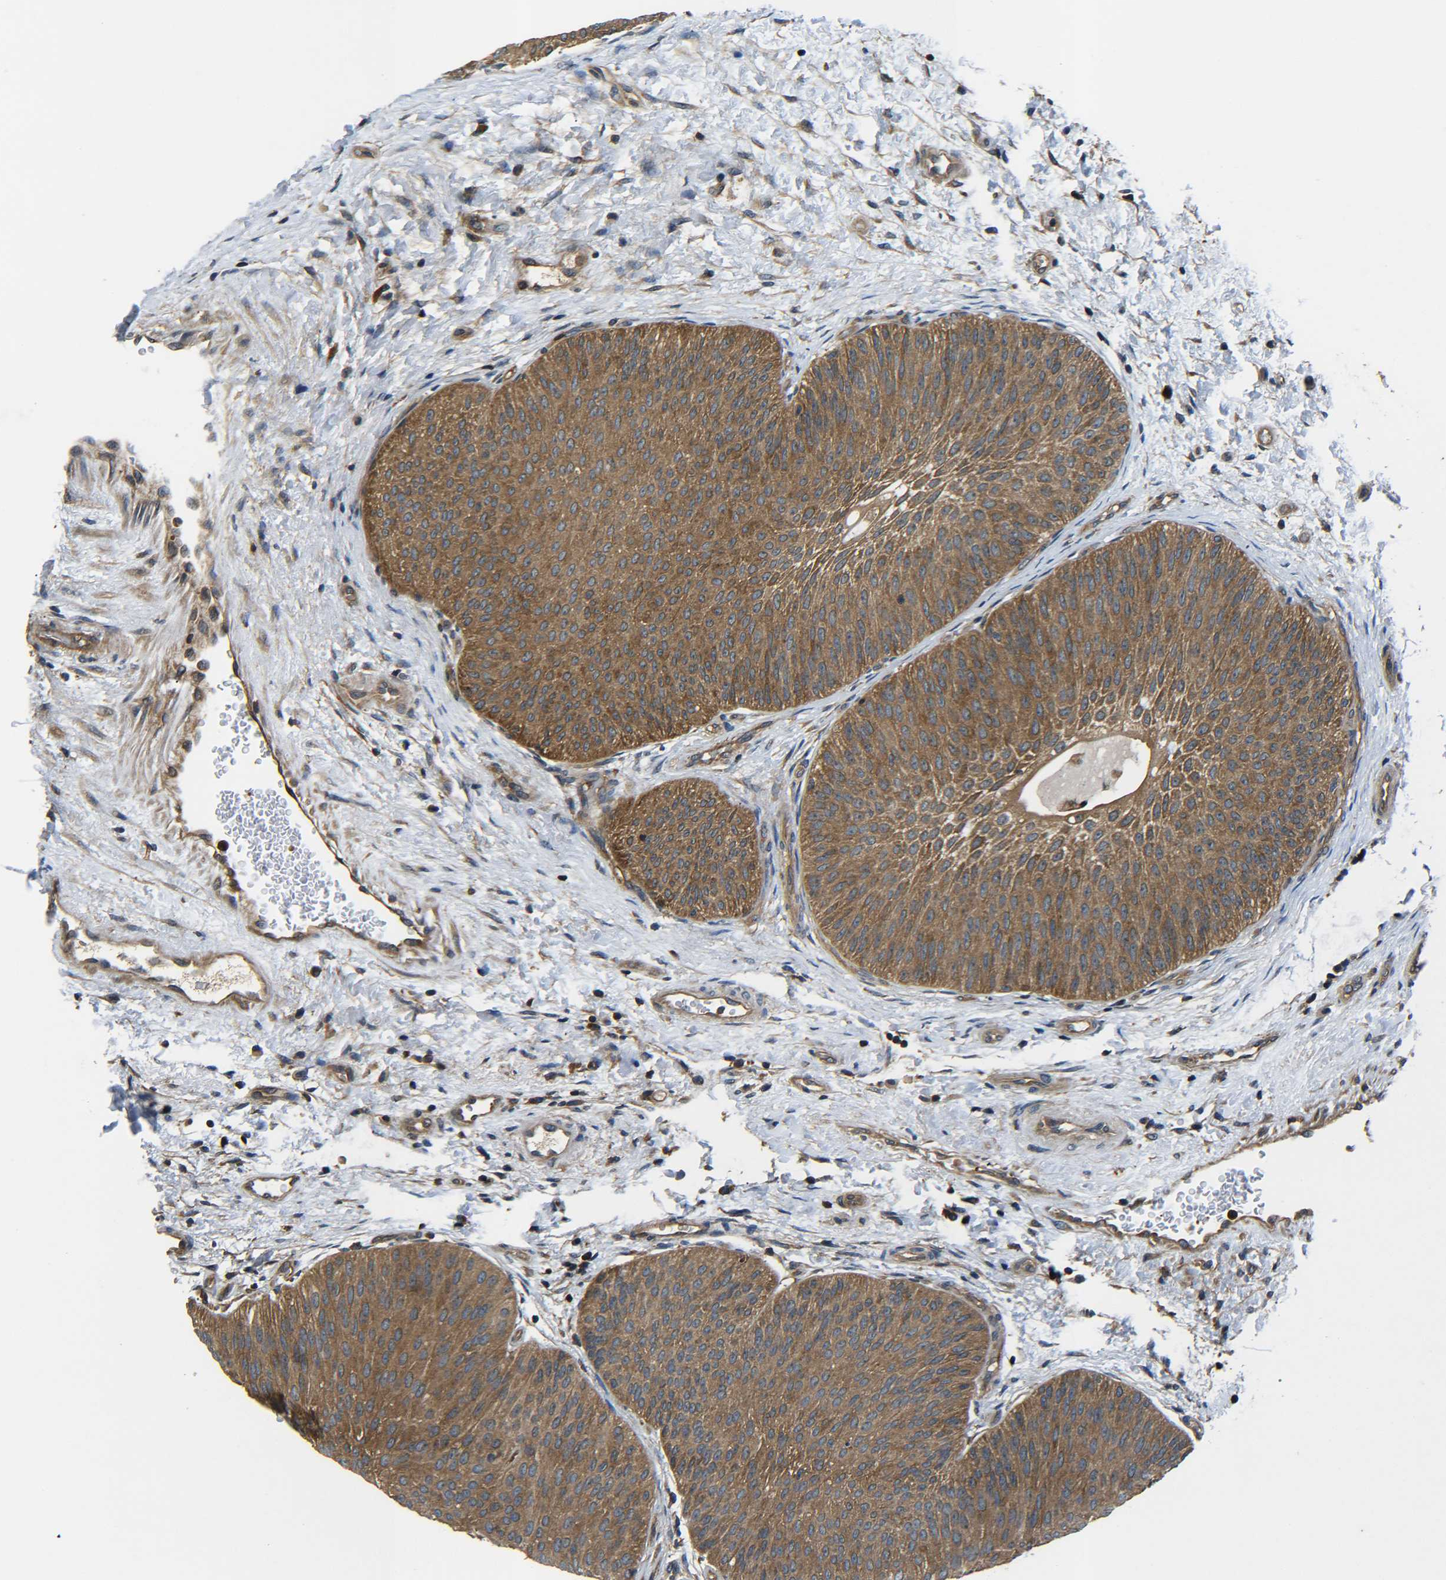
{"staining": {"intensity": "moderate", "quantity": ">75%", "location": "cytoplasmic/membranous"}, "tissue": "urothelial cancer", "cell_type": "Tumor cells", "image_type": "cancer", "snomed": [{"axis": "morphology", "description": "Urothelial carcinoma, Low grade"}, {"axis": "topography", "description": "Urinary bladder"}], "caption": "Immunohistochemical staining of human urothelial carcinoma (low-grade) displays medium levels of moderate cytoplasmic/membranous protein expression in approximately >75% of tumor cells. (DAB = brown stain, brightfield microscopy at high magnification).", "gene": "PREB", "patient": {"sex": "female", "age": 60}}